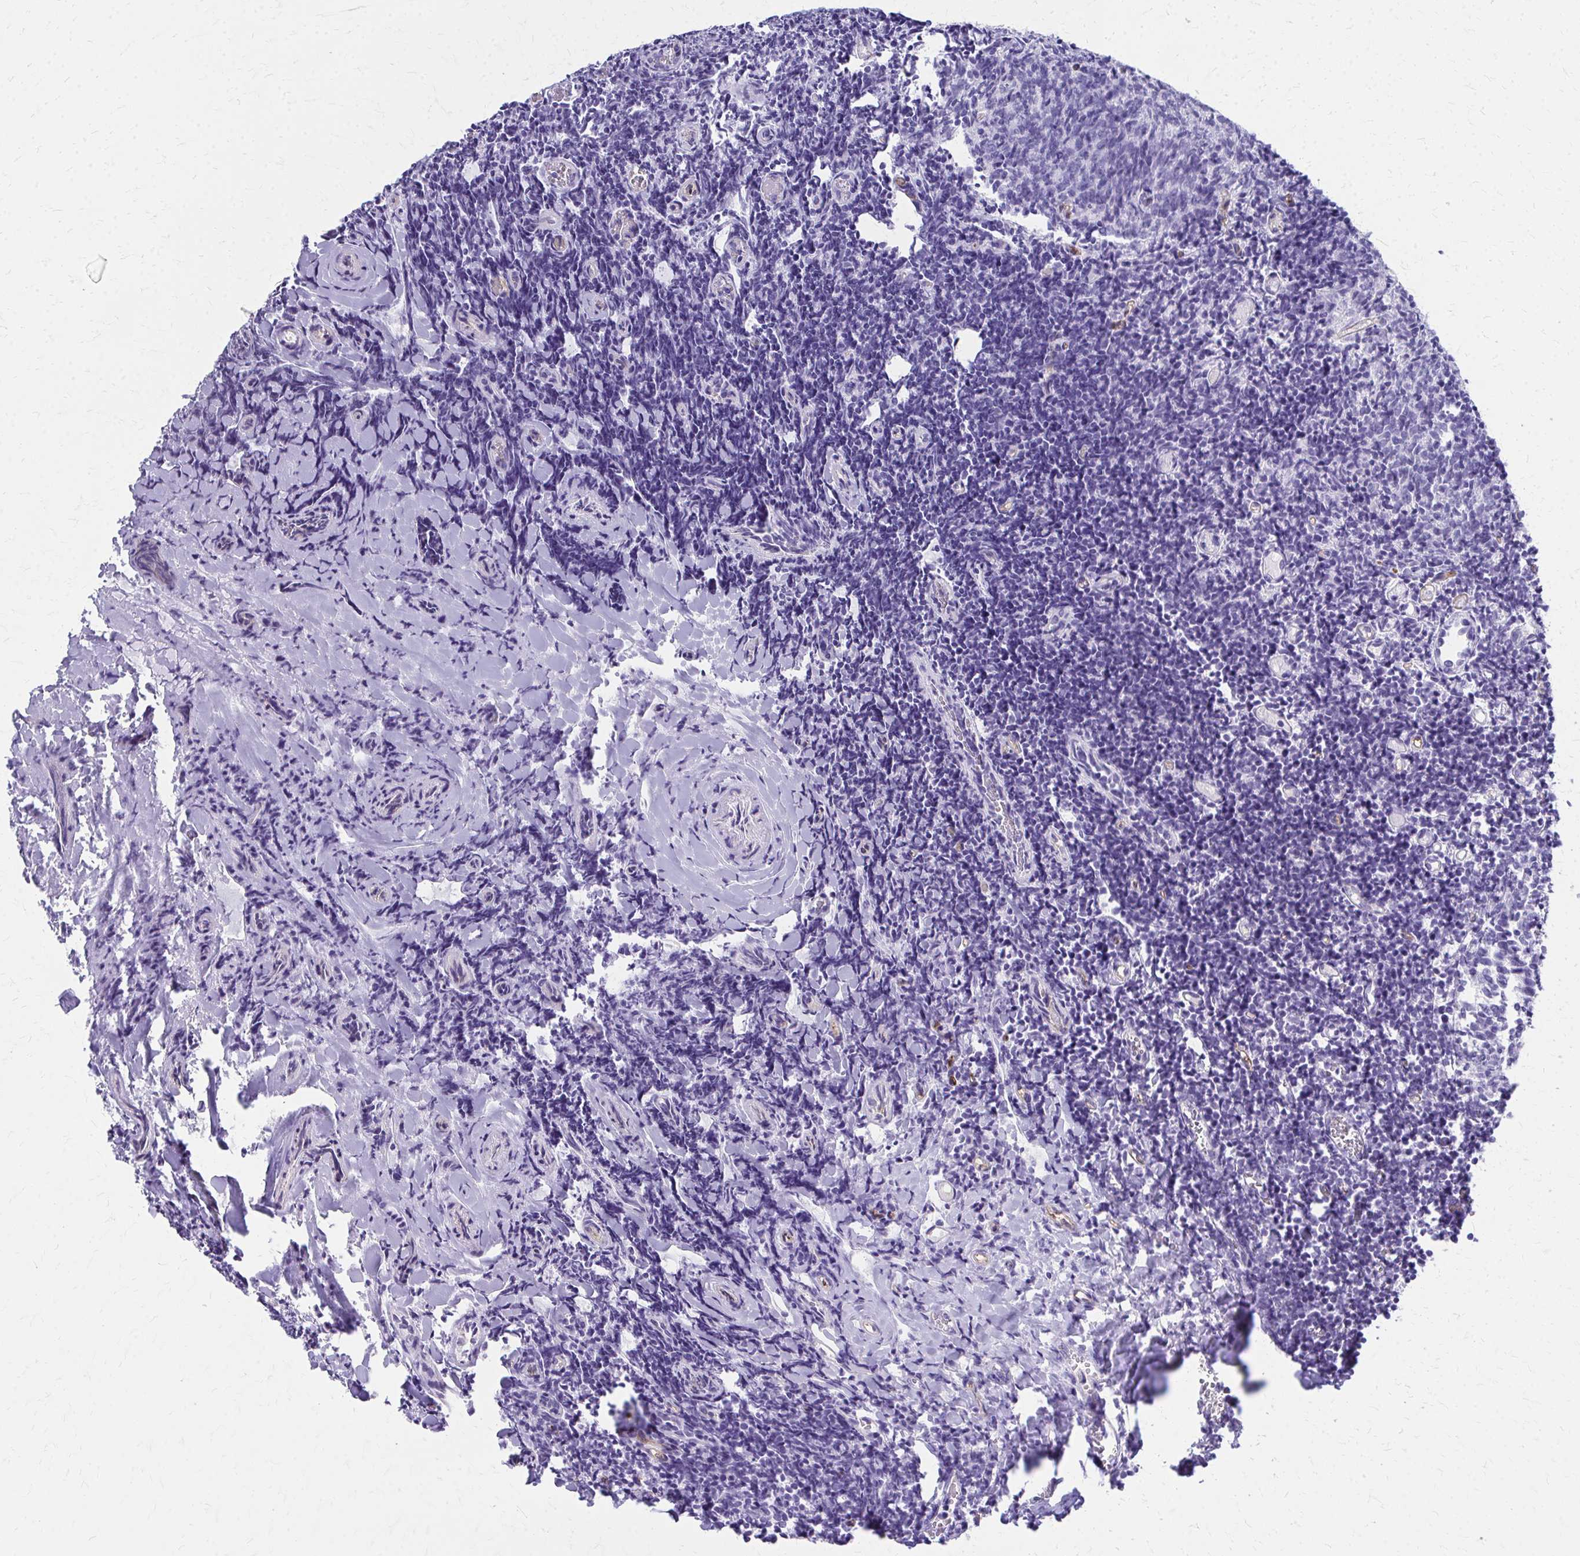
{"staining": {"intensity": "negative", "quantity": "none", "location": "none"}, "tissue": "tonsil", "cell_type": "Germinal center cells", "image_type": "normal", "snomed": [{"axis": "morphology", "description": "Normal tissue, NOS"}, {"axis": "topography", "description": "Tonsil"}], "caption": "The image demonstrates no significant expression in germinal center cells of tonsil. (DAB (3,3'-diaminobenzidine) IHC with hematoxylin counter stain).", "gene": "TPSG1", "patient": {"sex": "female", "age": 10}}